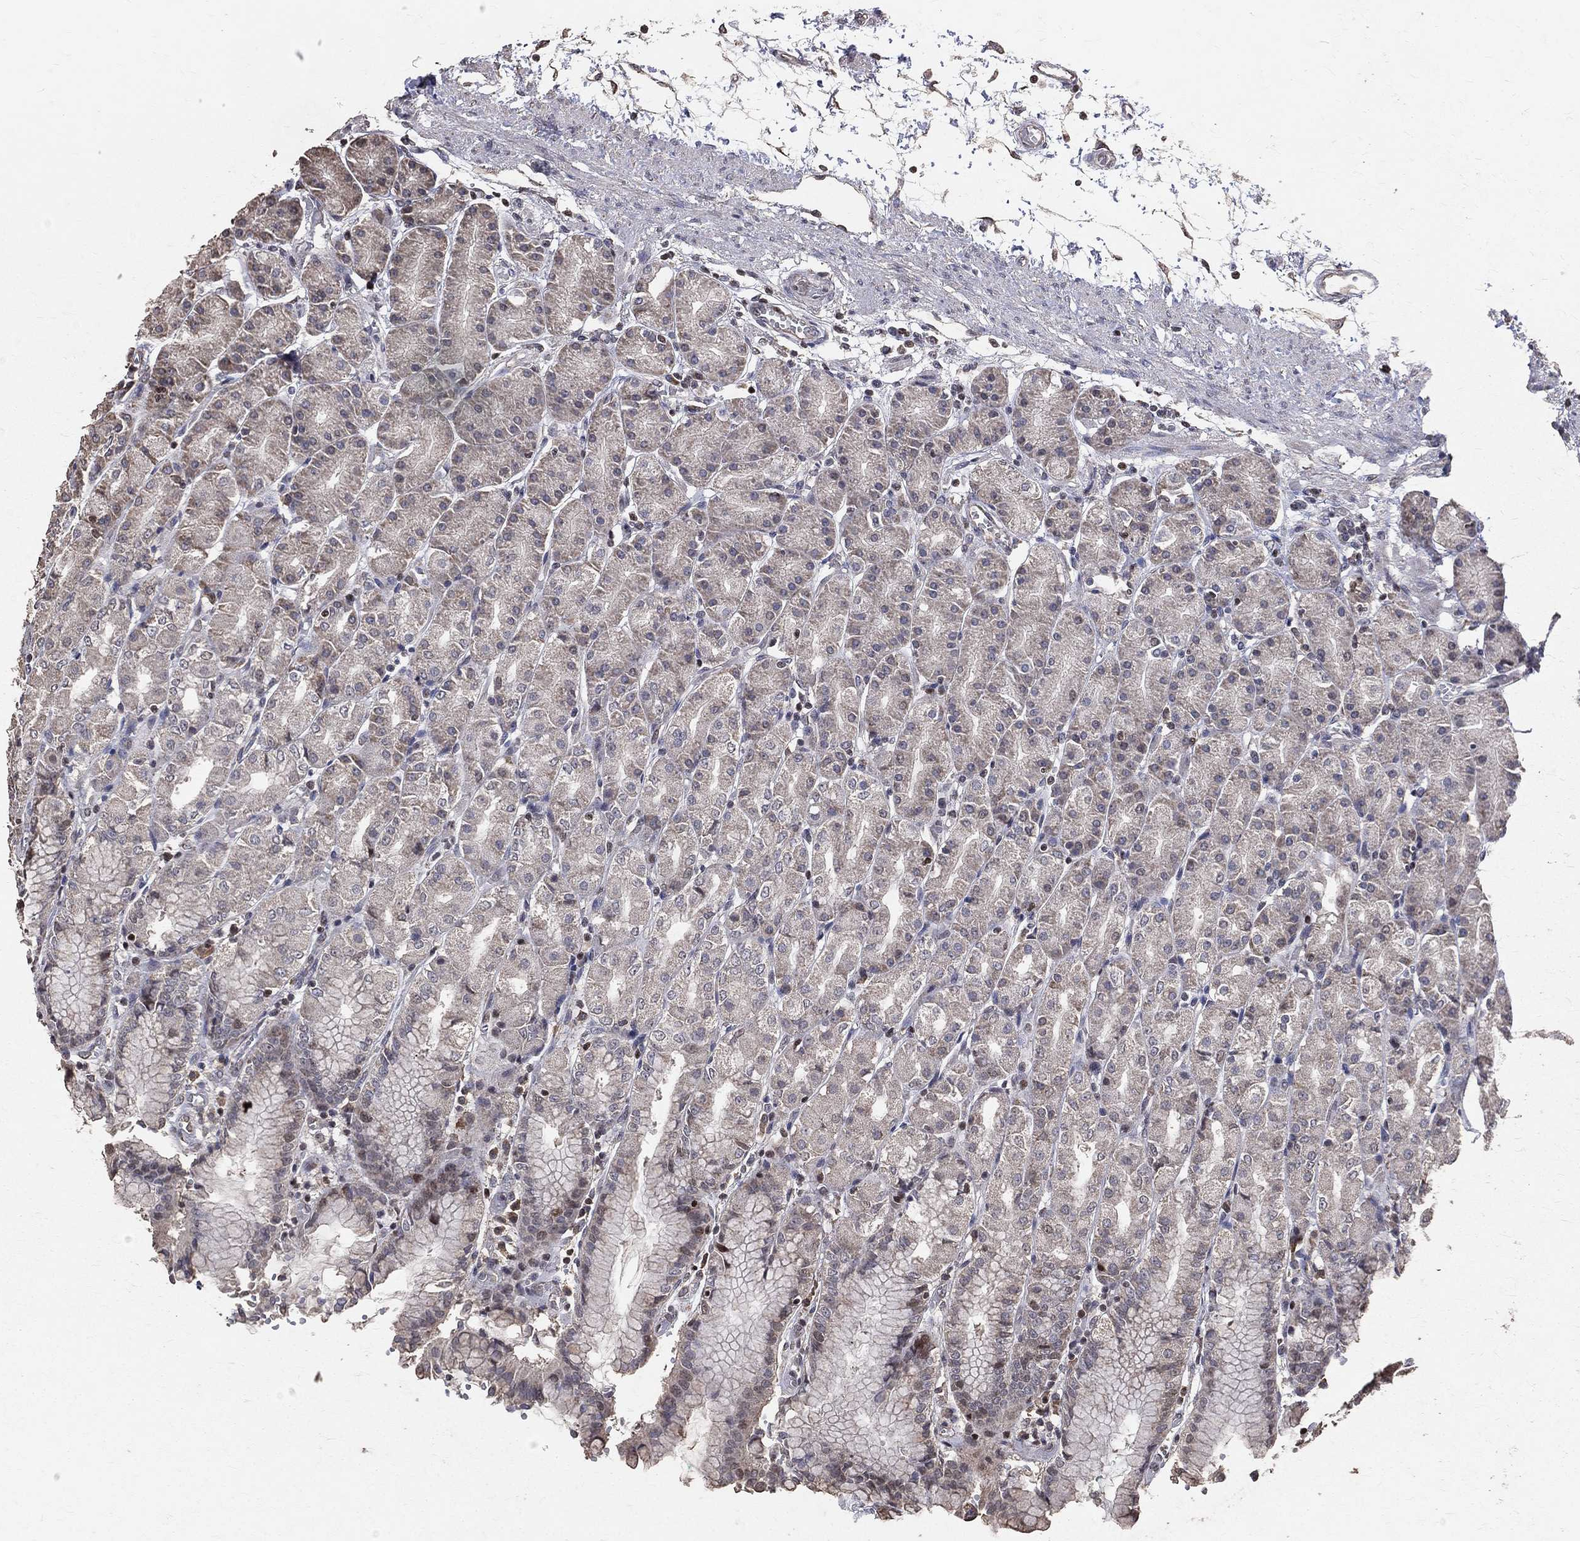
{"staining": {"intensity": "negative", "quantity": "none", "location": "none"}, "tissue": "stomach", "cell_type": "Glandular cells", "image_type": "normal", "snomed": [{"axis": "morphology", "description": "Normal tissue, NOS"}, {"axis": "morphology", "description": "Adenocarcinoma, NOS"}, {"axis": "topography", "description": "Stomach"}], "caption": "IHC micrograph of normal stomach stained for a protein (brown), which exhibits no staining in glandular cells.", "gene": "LY6K", "patient": {"sex": "female", "age": 81}}